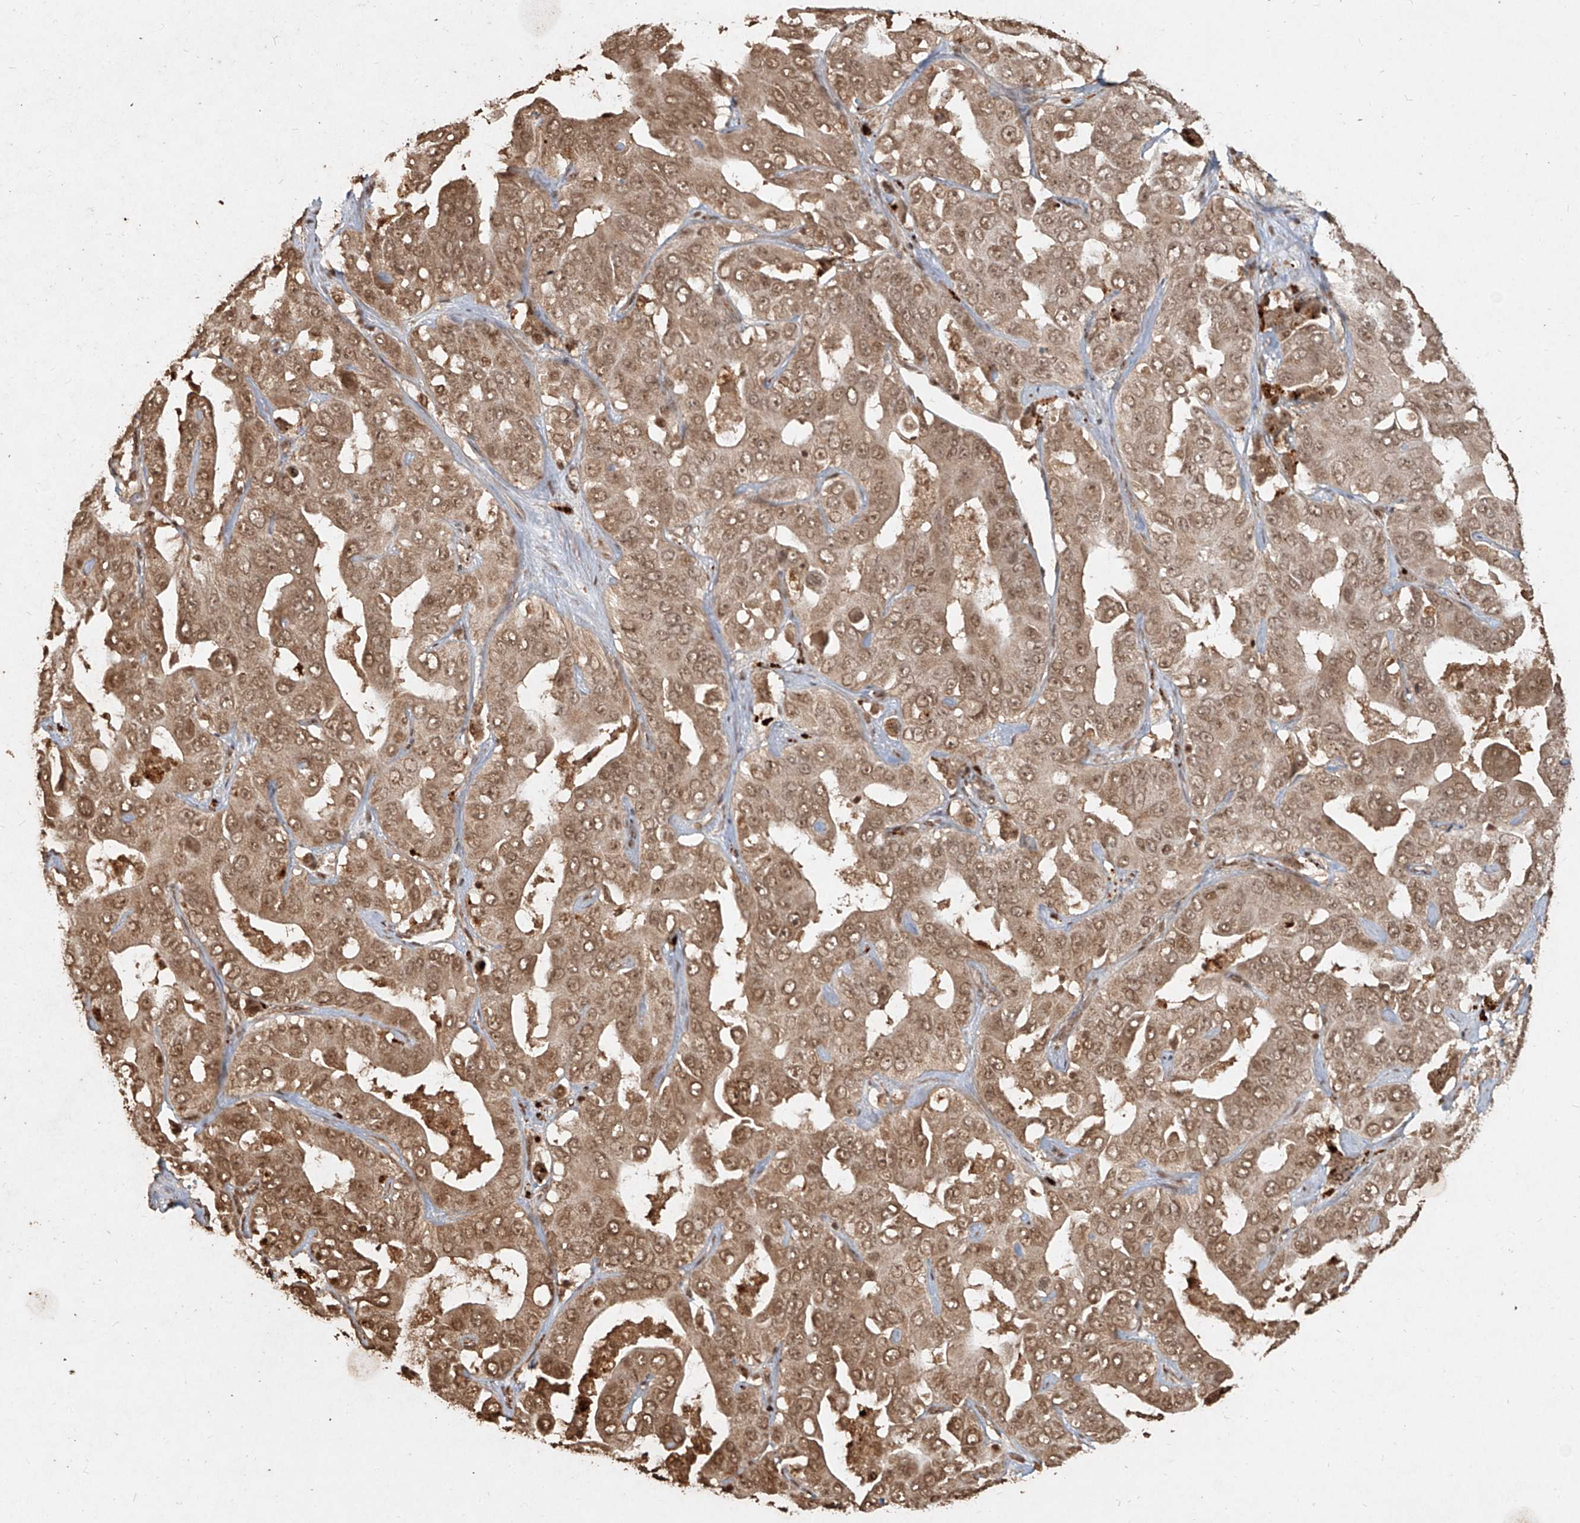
{"staining": {"intensity": "moderate", "quantity": ">75%", "location": "cytoplasmic/membranous,nuclear"}, "tissue": "liver cancer", "cell_type": "Tumor cells", "image_type": "cancer", "snomed": [{"axis": "morphology", "description": "Cholangiocarcinoma"}, {"axis": "topography", "description": "Liver"}], "caption": "The histopathology image shows a brown stain indicating the presence of a protein in the cytoplasmic/membranous and nuclear of tumor cells in liver cancer. (Brightfield microscopy of DAB IHC at high magnification).", "gene": "UBE2K", "patient": {"sex": "female", "age": 52}}